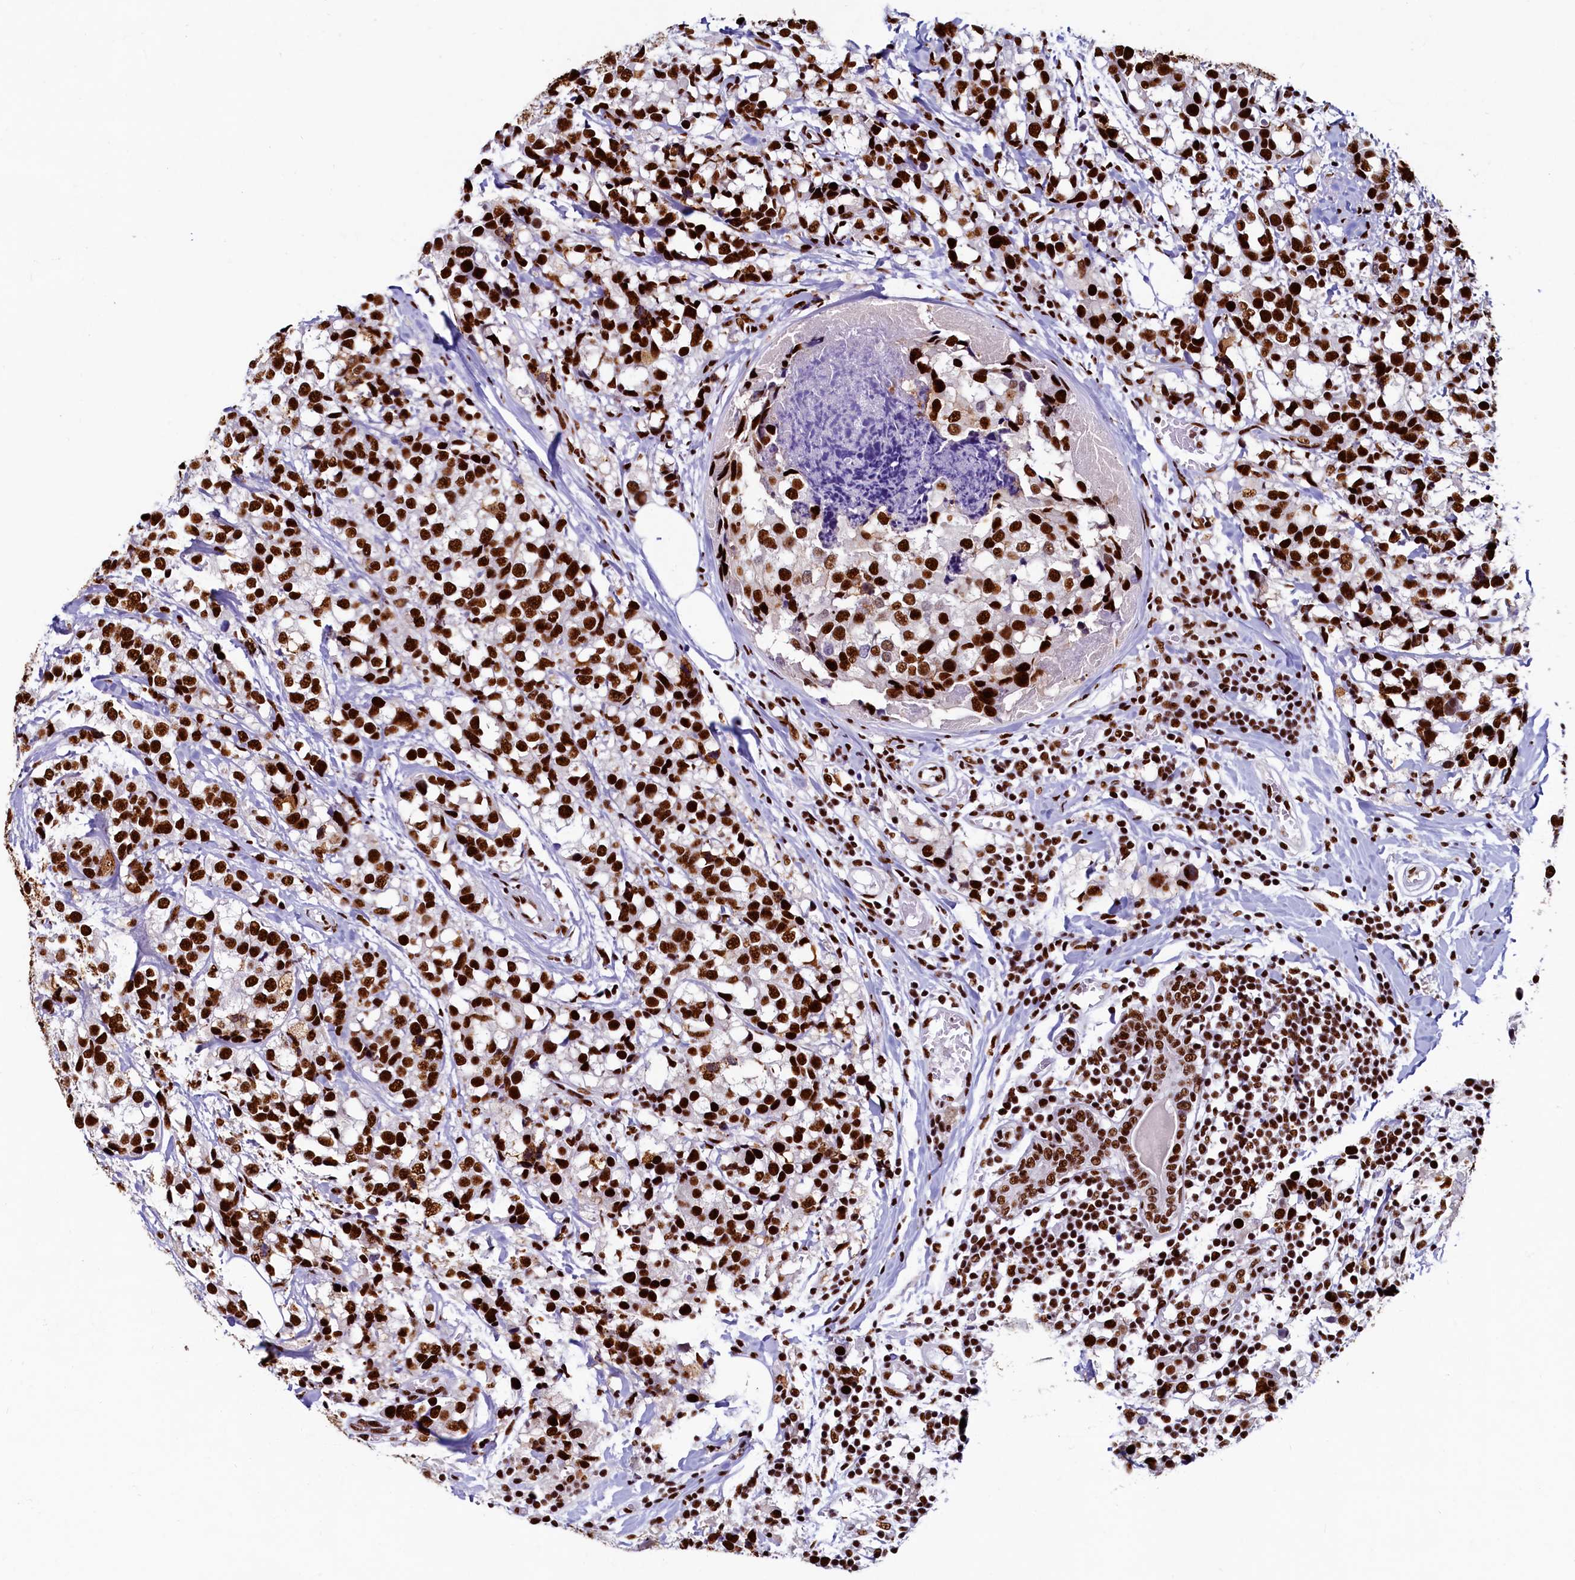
{"staining": {"intensity": "strong", "quantity": ">75%", "location": "nuclear"}, "tissue": "breast cancer", "cell_type": "Tumor cells", "image_type": "cancer", "snomed": [{"axis": "morphology", "description": "Lobular carcinoma"}, {"axis": "topography", "description": "Breast"}], "caption": "Human breast lobular carcinoma stained with a protein marker displays strong staining in tumor cells.", "gene": "SRRM2", "patient": {"sex": "female", "age": 59}}